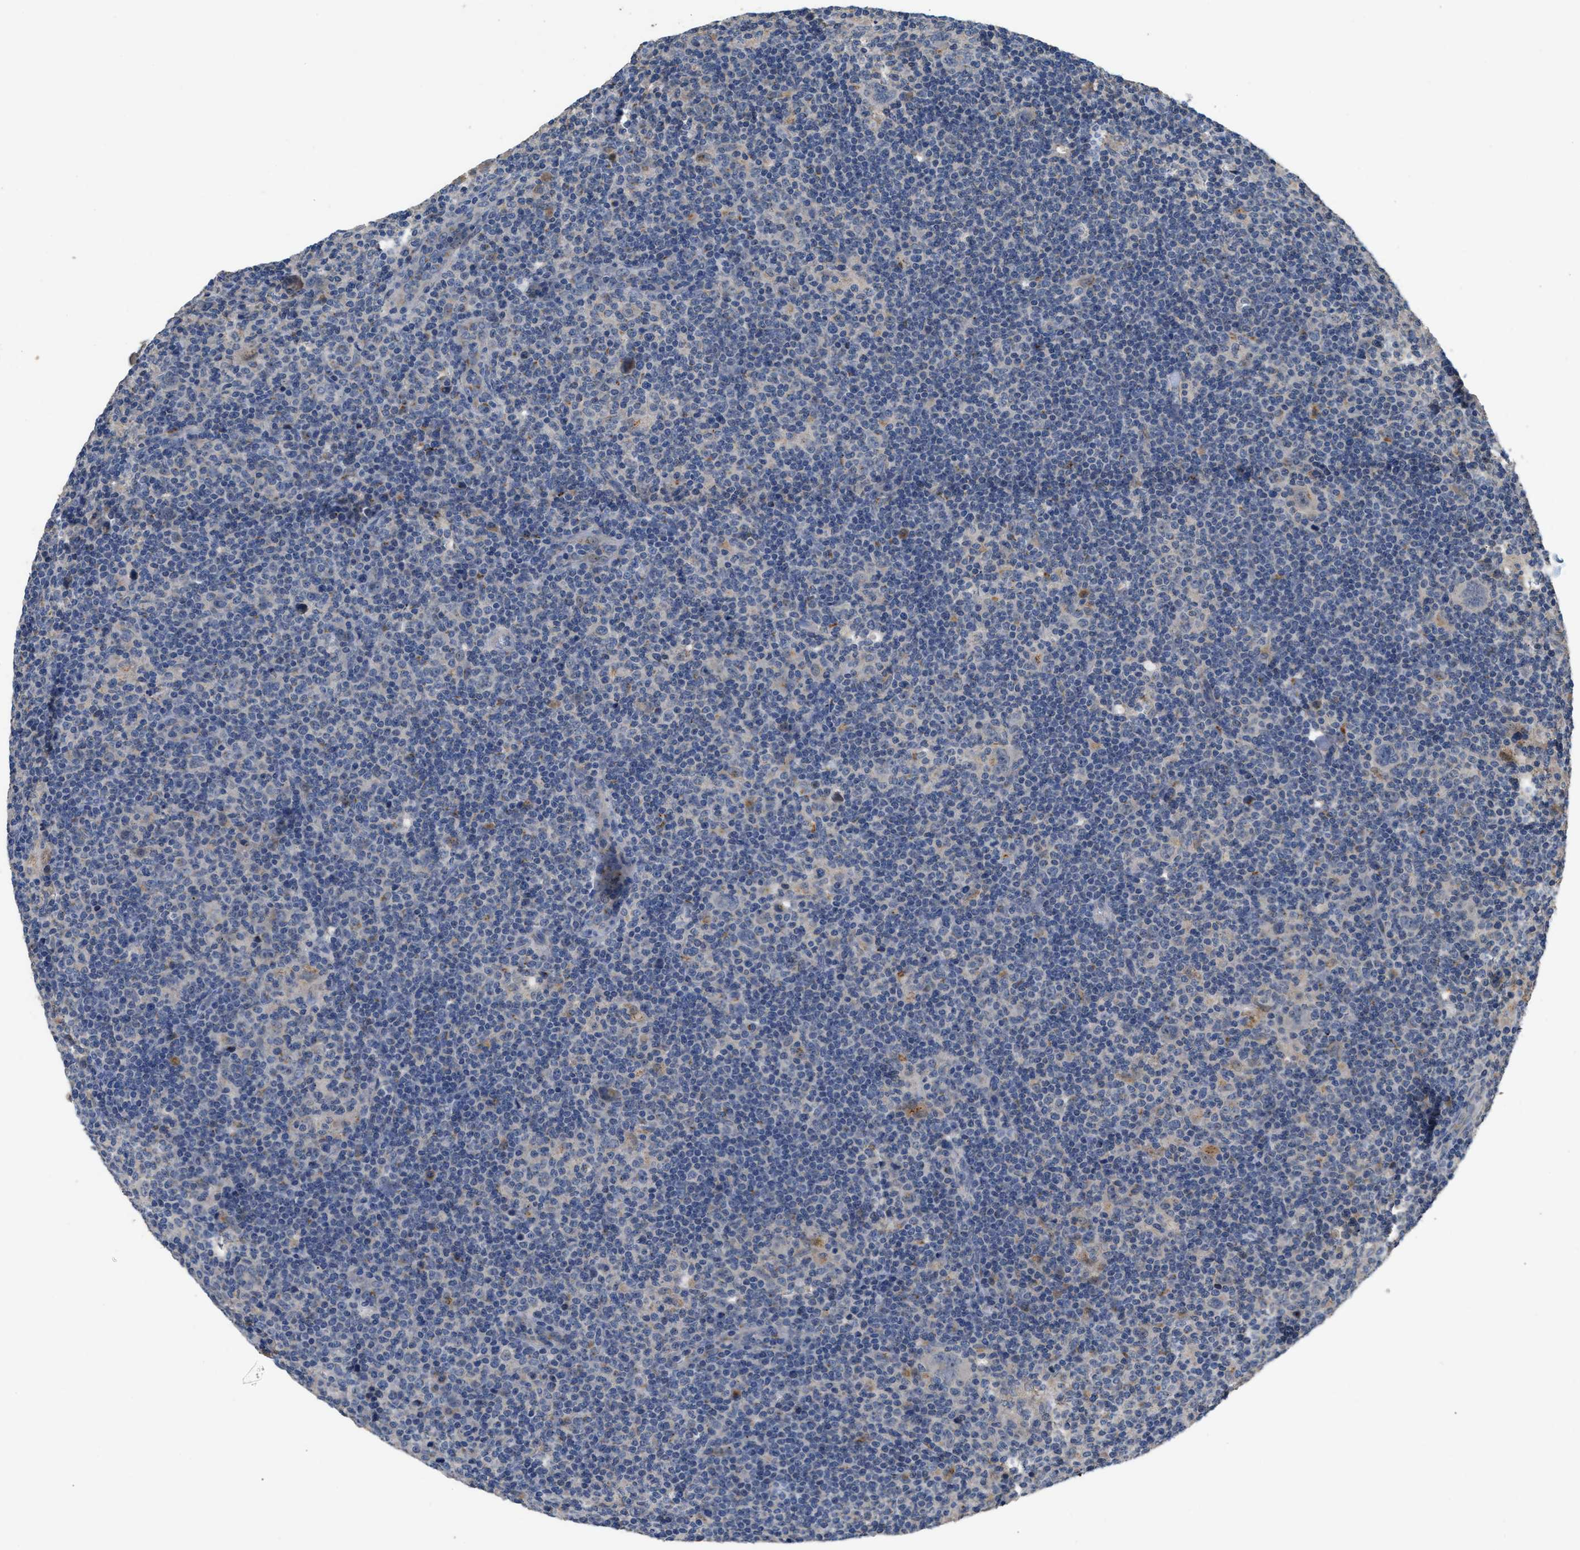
{"staining": {"intensity": "negative", "quantity": "none", "location": "none"}, "tissue": "lymphoma", "cell_type": "Tumor cells", "image_type": "cancer", "snomed": [{"axis": "morphology", "description": "Hodgkin's disease, NOS"}, {"axis": "topography", "description": "Lymph node"}], "caption": "DAB immunohistochemical staining of lymphoma exhibits no significant expression in tumor cells.", "gene": "SIK2", "patient": {"sex": "female", "age": 57}}